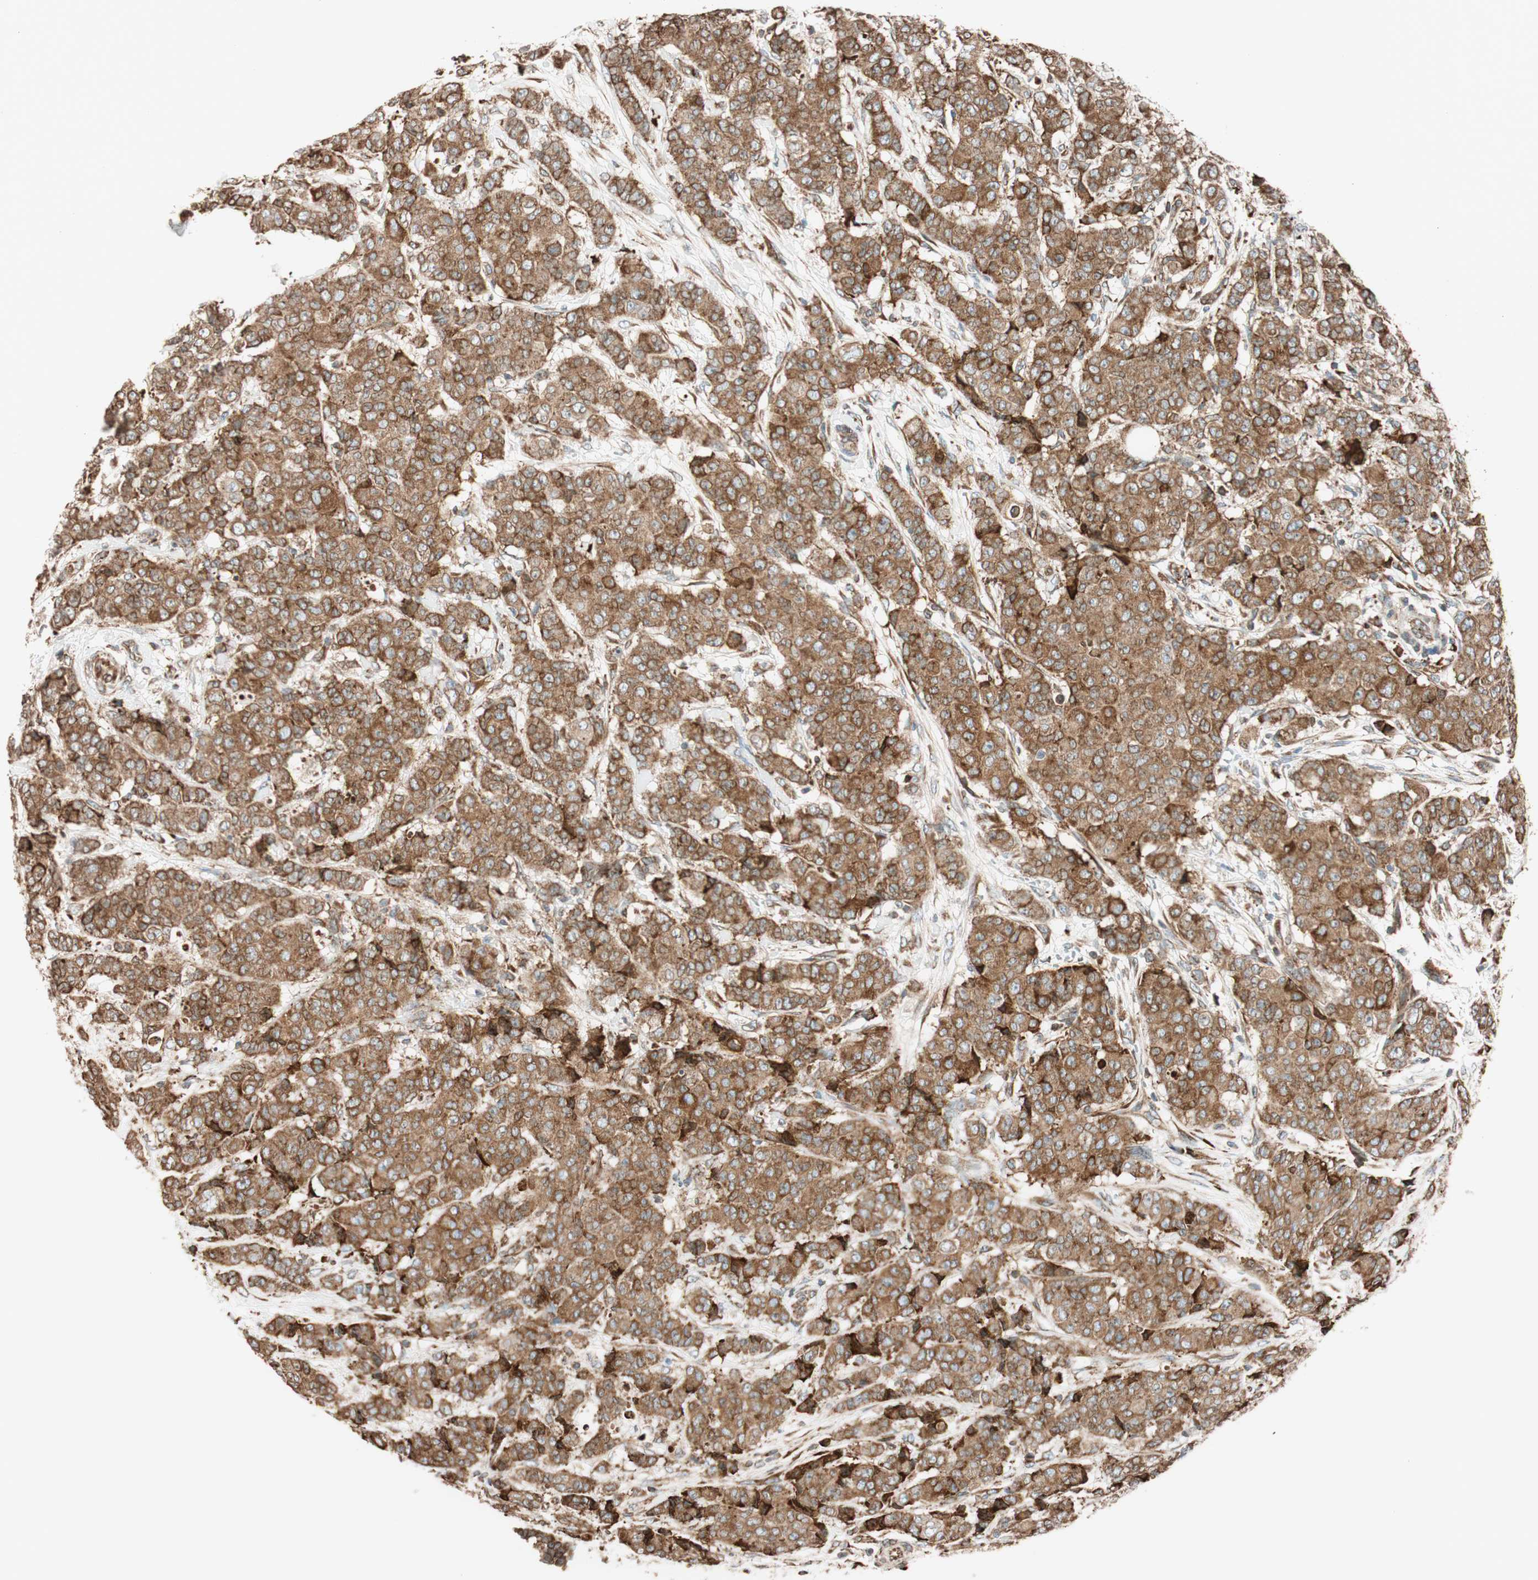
{"staining": {"intensity": "moderate", "quantity": ">75%", "location": "cytoplasmic/membranous"}, "tissue": "breast cancer", "cell_type": "Tumor cells", "image_type": "cancer", "snomed": [{"axis": "morphology", "description": "Duct carcinoma"}, {"axis": "topography", "description": "Breast"}], "caption": "Tumor cells demonstrate medium levels of moderate cytoplasmic/membranous expression in about >75% of cells in breast cancer.", "gene": "PRKCSH", "patient": {"sex": "female", "age": 40}}